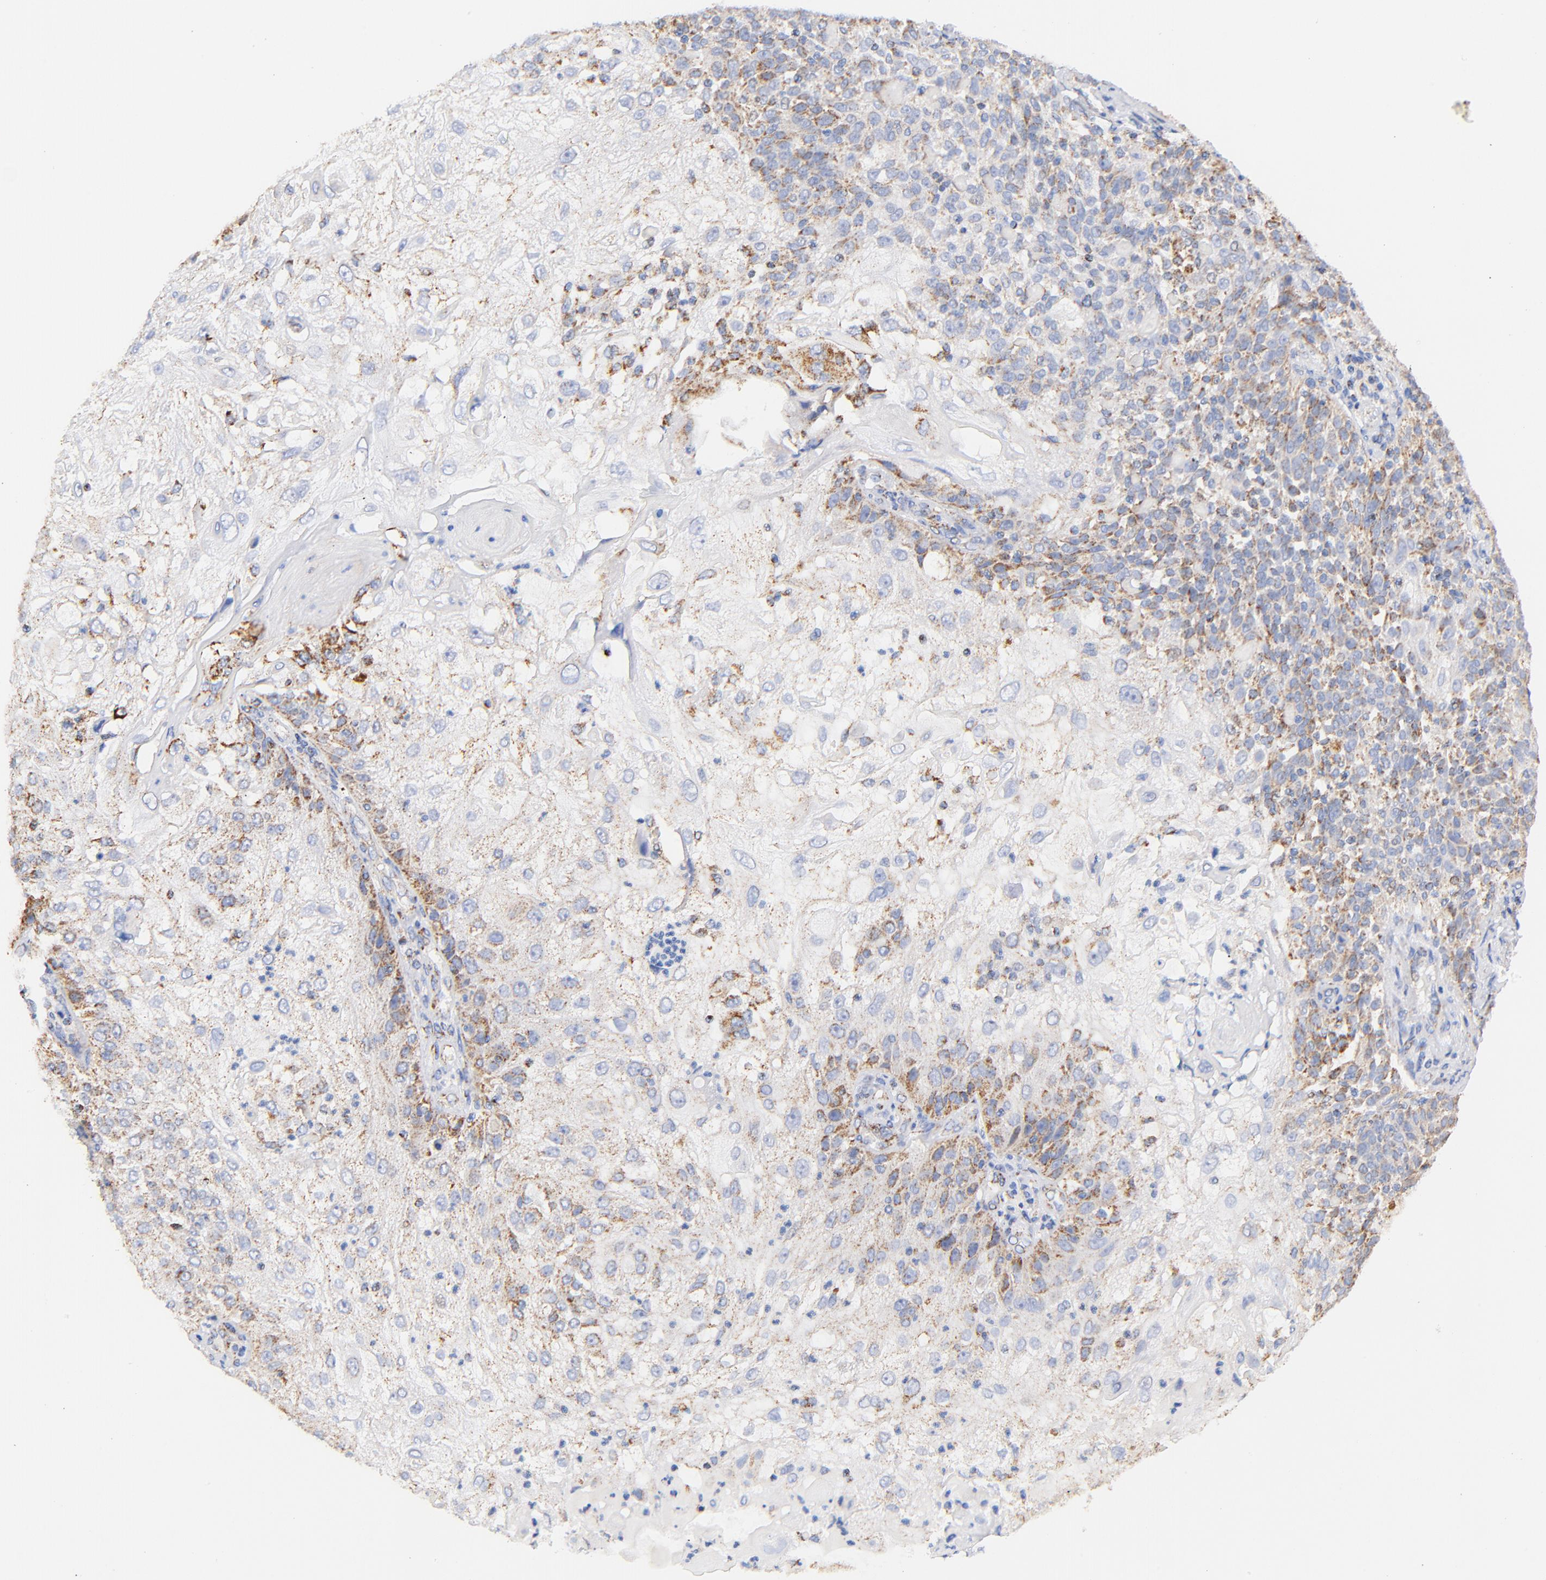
{"staining": {"intensity": "moderate", "quantity": "25%-75%", "location": "cytoplasmic/membranous"}, "tissue": "skin cancer", "cell_type": "Tumor cells", "image_type": "cancer", "snomed": [{"axis": "morphology", "description": "Normal tissue, NOS"}, {"axis": "morphology", "description": "Squamous cell carcinoma, NOS"}, {"axis": "topography", "description": "Skin"}], "caption": "Tumor cells show moderate cytoplasmic/membranous expression in approximately 25%-75% of cells in squamous cell carcinoma (skin).", "gene": "ATP5F1D", "patient": {"sex": "female", "age": 83}}